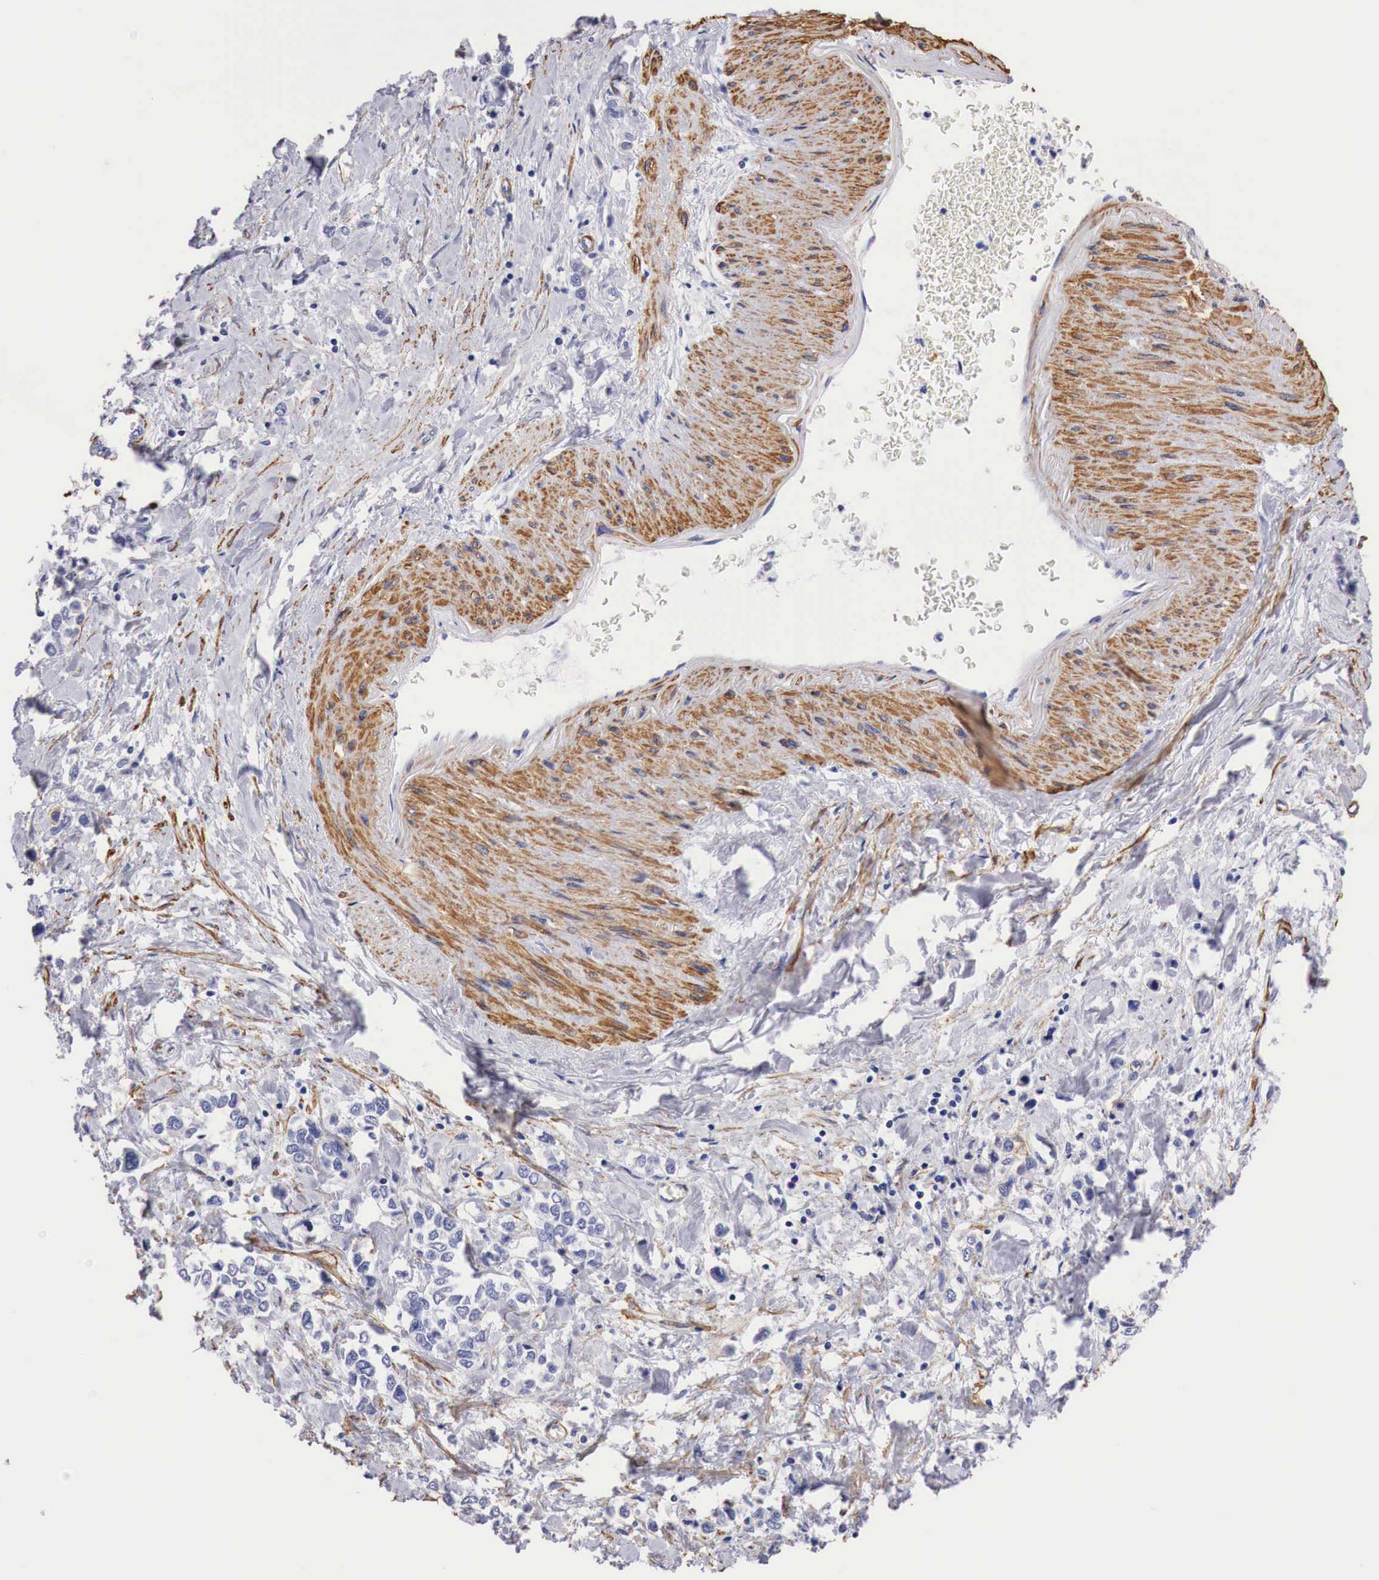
{"staining": {"intensity": "negative", "quantity": "none", "location": "none"}, "tissue": "stomach cancer", "cell_type": "Tumor cells", "image_type": "cancer", "snomed": [{"axis": "morphology", "description": "Adenocarcinoma, NOS"}, {"axis": "topography", "description": "Stomach, upper"}], "caption": "High magnification brightfield microscopy of adenocarcinoma (stomach) stained with DAB (brown) and counterstained with hematoxylin (blue): tumor cells show no significant expression.", "gene": "TPM1", "patient": {"sex": "male", "age": 76}}